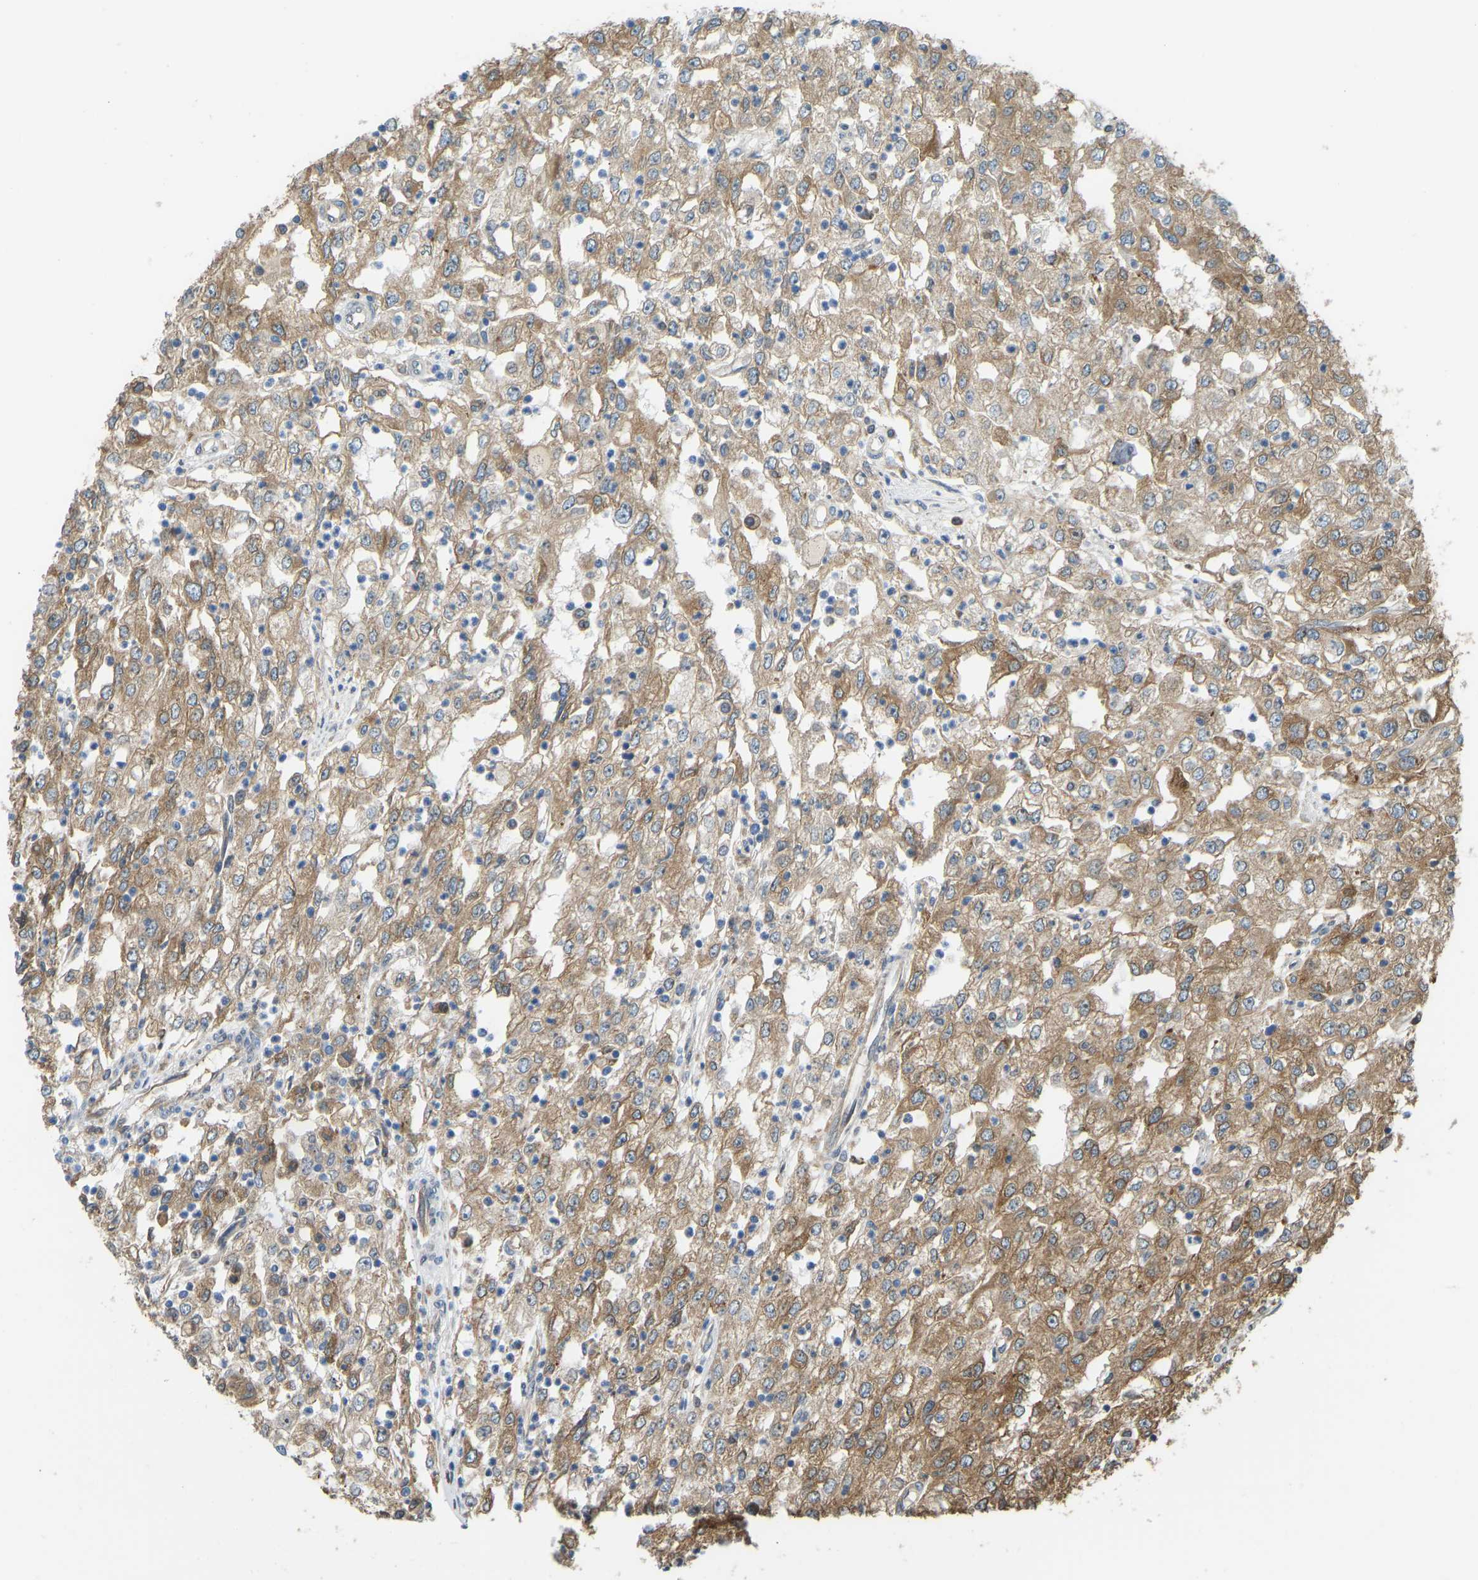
{"staining": {"intensity": "moderate", "quantity": ">75%", "location": "cytoplasmic/membranous"}, "tissue": "renal cancer", "cell_type": "Tumor cells", "image_type": "cancer", "snomed": [{"axis": "morphology", "description": "Adenocarcinoma, NOS"}, {"axis": "topography", "description": "Kidney"}], "caption": "Protein analysis of adenocarcinoma (renal) tissue displays moderate cytoplasmic/membranous expression in about >75% of tumor cells.", "gene": "OS9", "patient": {"sex": "female", "age": 54}}